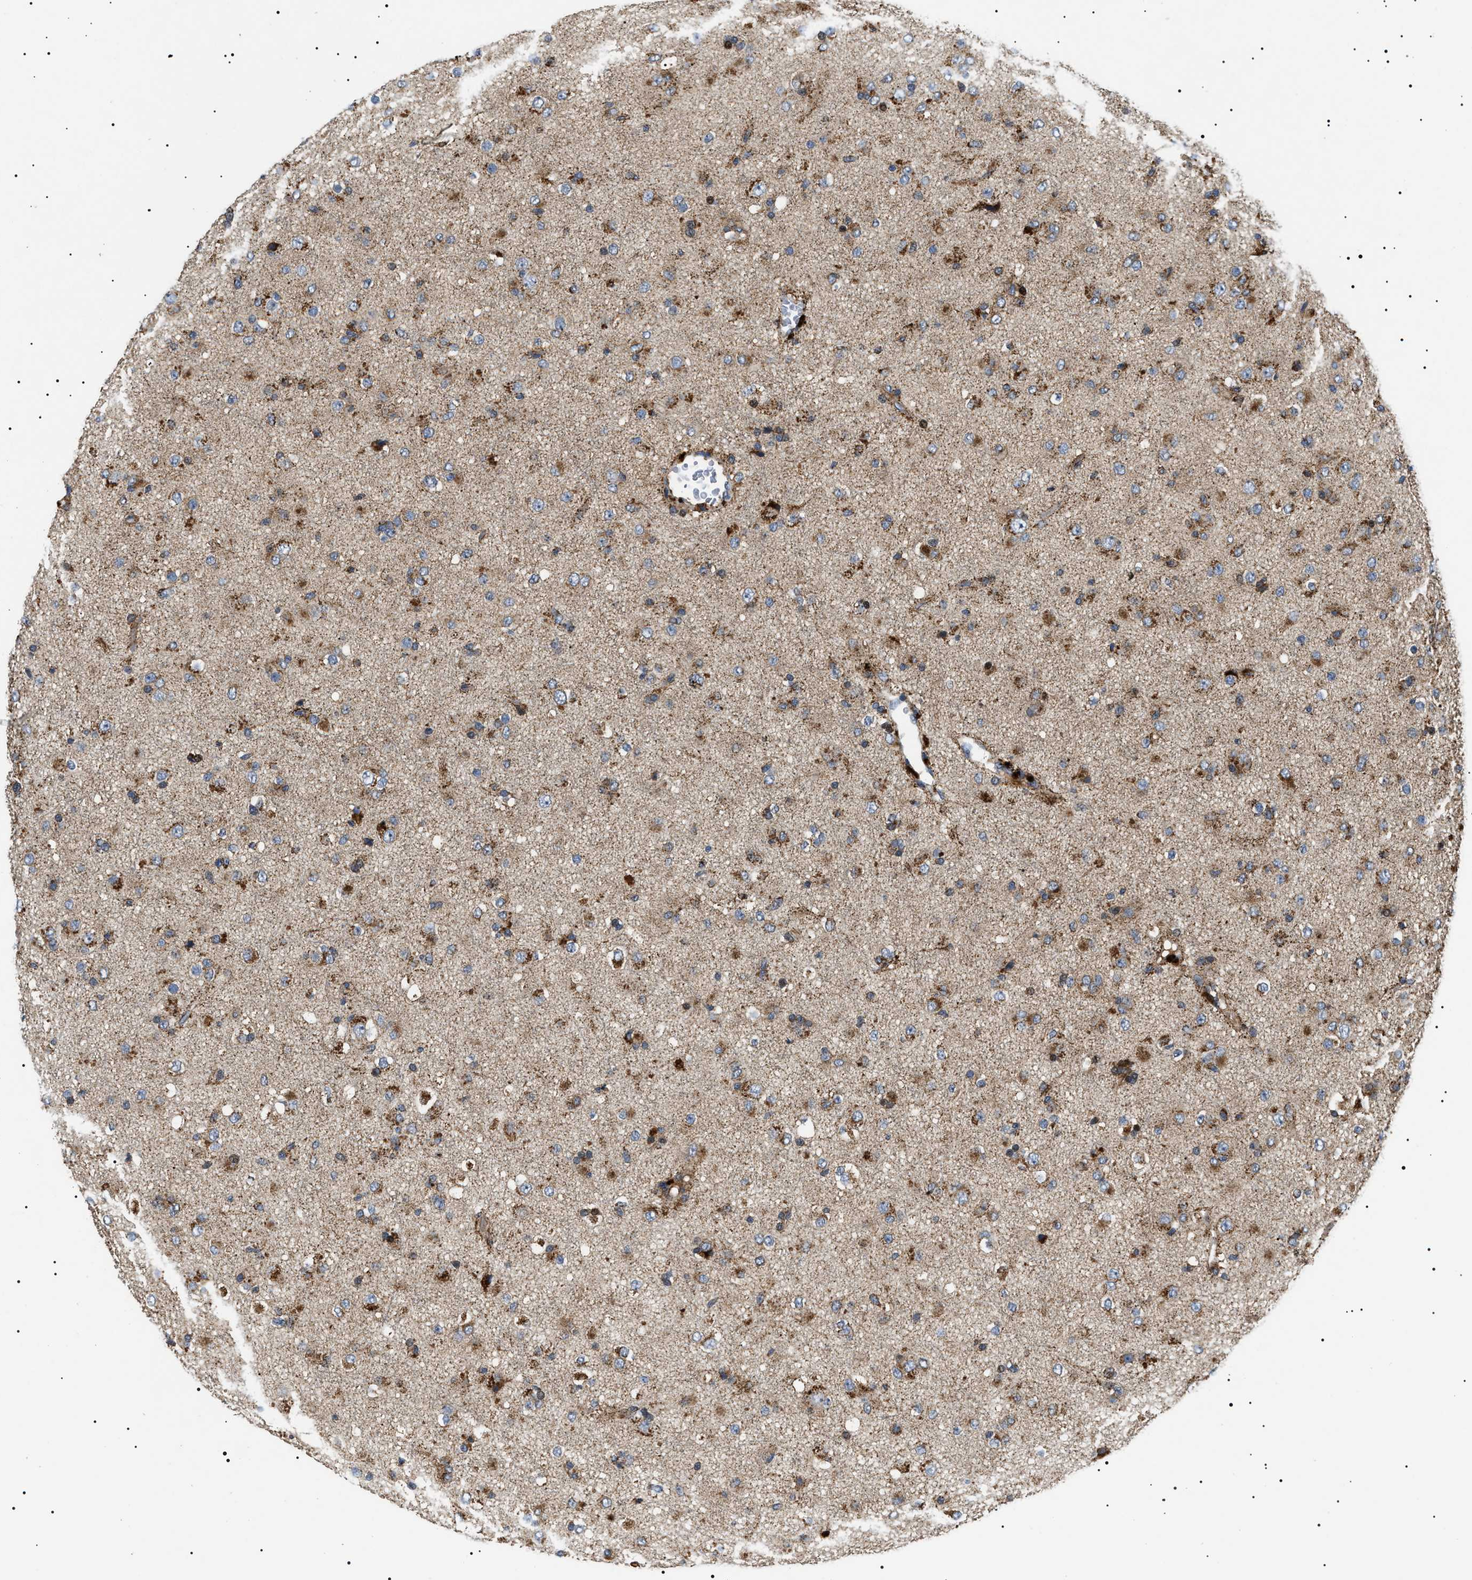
{"staining": {"intensity": "moderate", "quantity": ">75%", "location": "cytoplasmic/membranous"}, "tissue": "glioma", "cell_type": "Tumor cells", "image_type": "cancer", "snomed": [{"axis": "morphology", "description": "Glioma, malignant, Low grade"}, {"axis": "topography", "description": "Brain"}], "caption": "High-power microscopy captured an immunohistochemistry (IHC) histopathology image of low-grade glioma (malignant), revealing moderate cytoplasmic/membranous staining in approximately >75% of tumor cells.", "gene": "OXSM", "patient": {"sex": "male", "age": 65}}